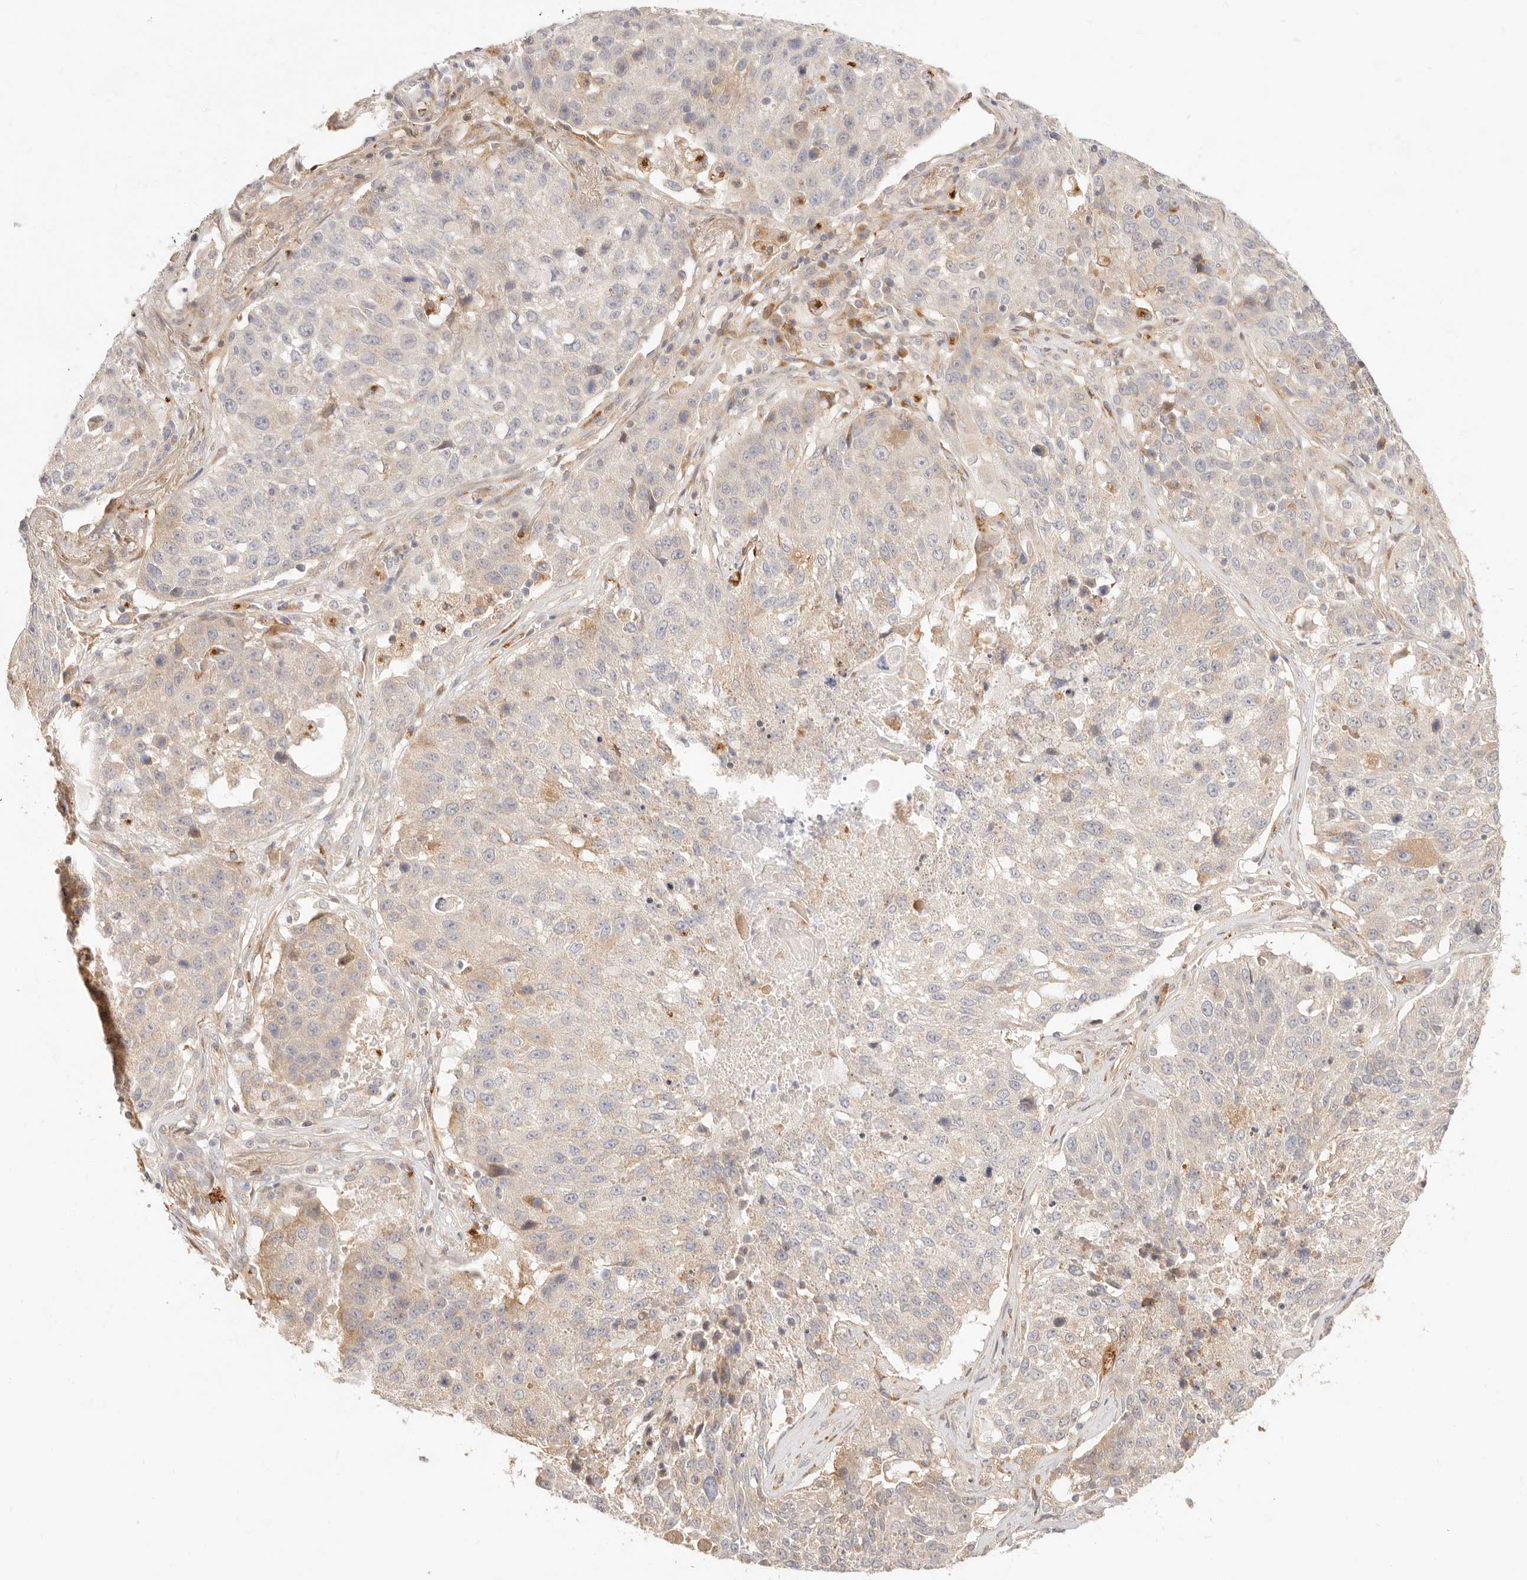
{"staining": {"intensity": "weak", "quantity": "<25%", "location": "cytoplasmic/membranous"}, "tissue": "lung cancer", "cell_type": "Tumor cells", "image_type": "cancer", "snomed": [{"axis": "morphology", "description": "Squamous cell carcinoma, NOS"}, {"axis": "topography", "description": "Lung"}], "caption": "Tumor cells are negative for brown protein staining in lung squamous cell carcinoma. (DAB IHC visualized using brightfield microscopy, high magnification).", "gene": "UBXN10", "patient": {"sex": "male", "age": 61}}